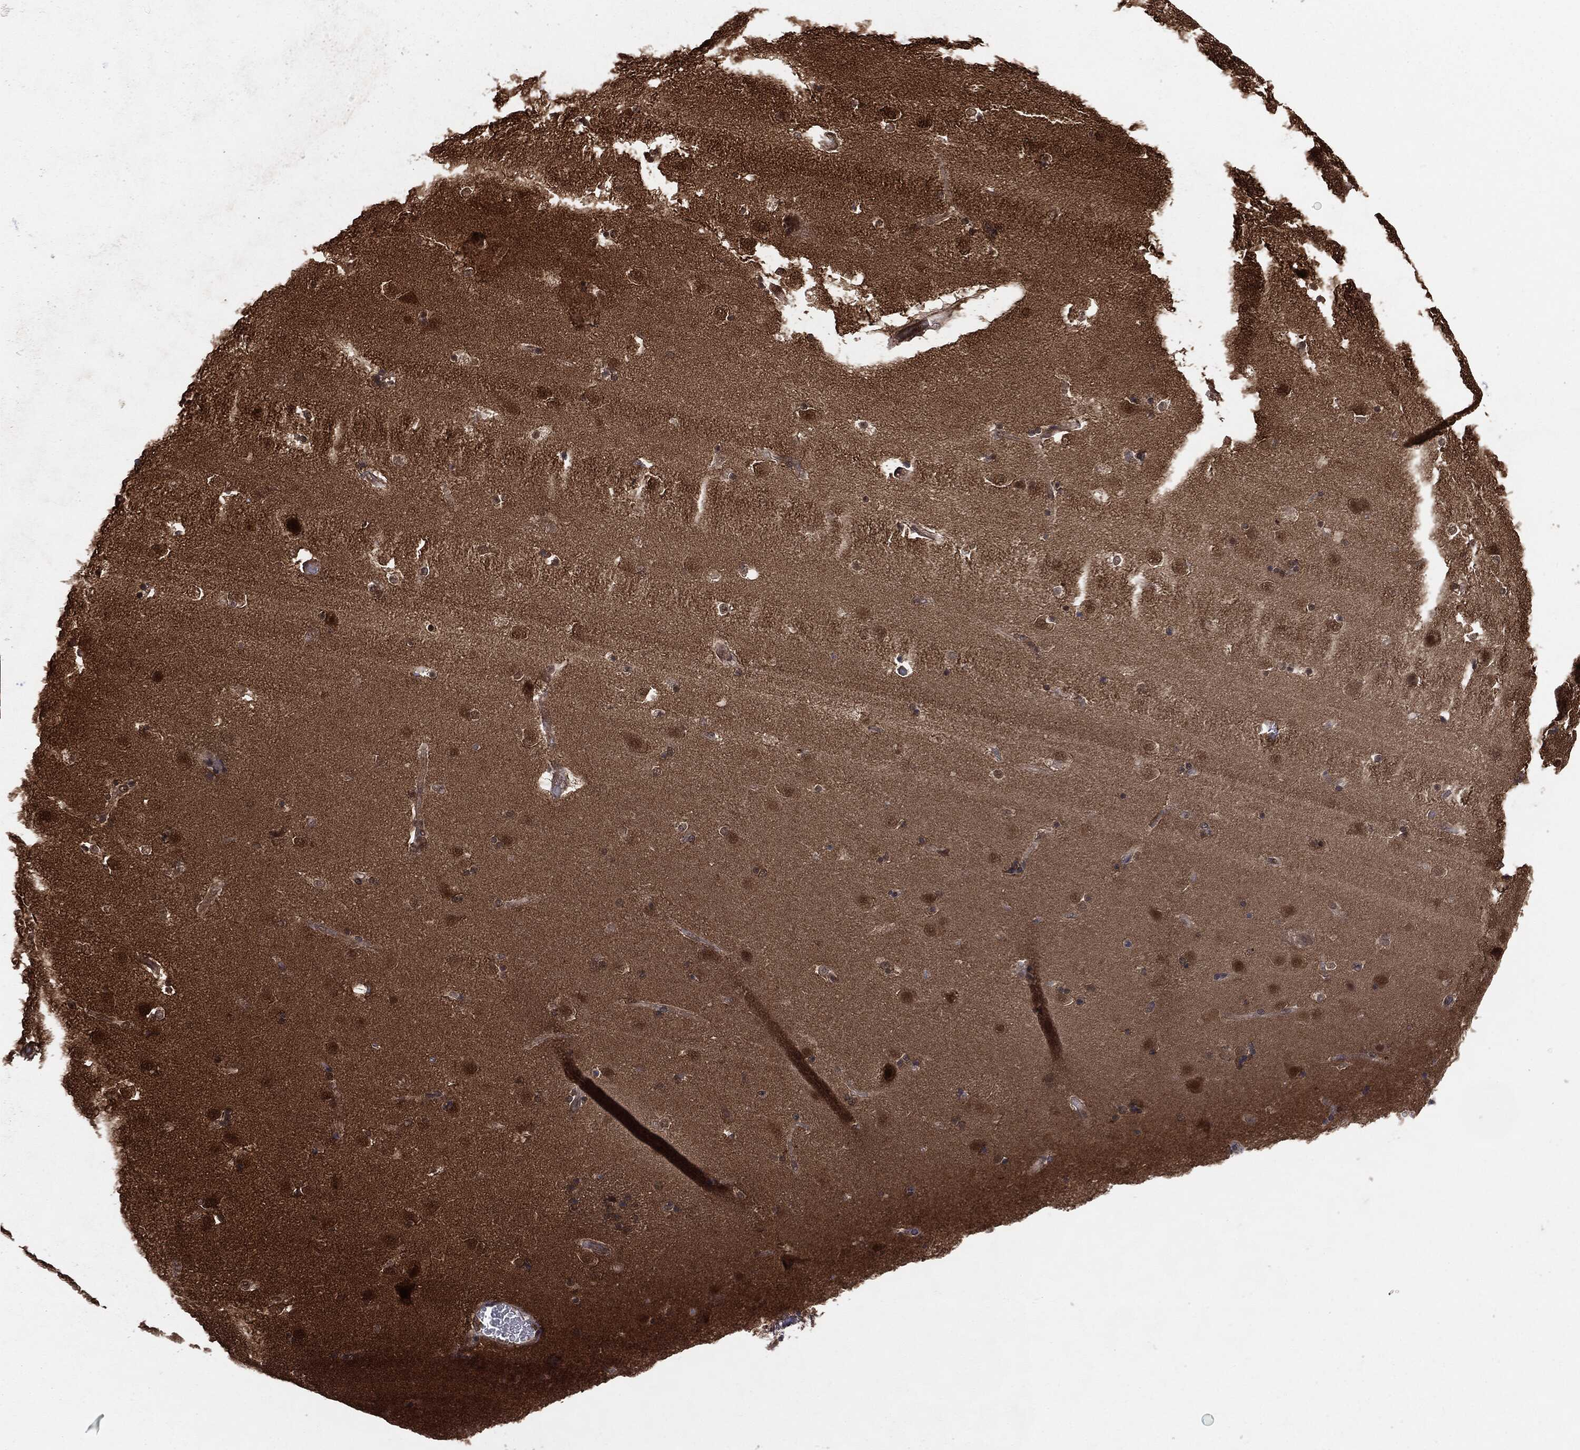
{"staining": {"intensity": "moderate", "quantity": "<25%", "location": "nuclear"}, "tissue": "caudate", "cell_type": "Glial cells", "image_type": "normal", "snomed": [{"axis": "morphology", "description": "Normal tissue, NOS"}, {"axis": "topography", "description": "Lateral ventricle wall"}], "caption": "DAB immunohistochemical staining of benign human caudate shows moderate nuclear protein positivity in about <25% of glial cells.", "gene": "PTPA", "patient": {"sex": "male", "age": 51}}